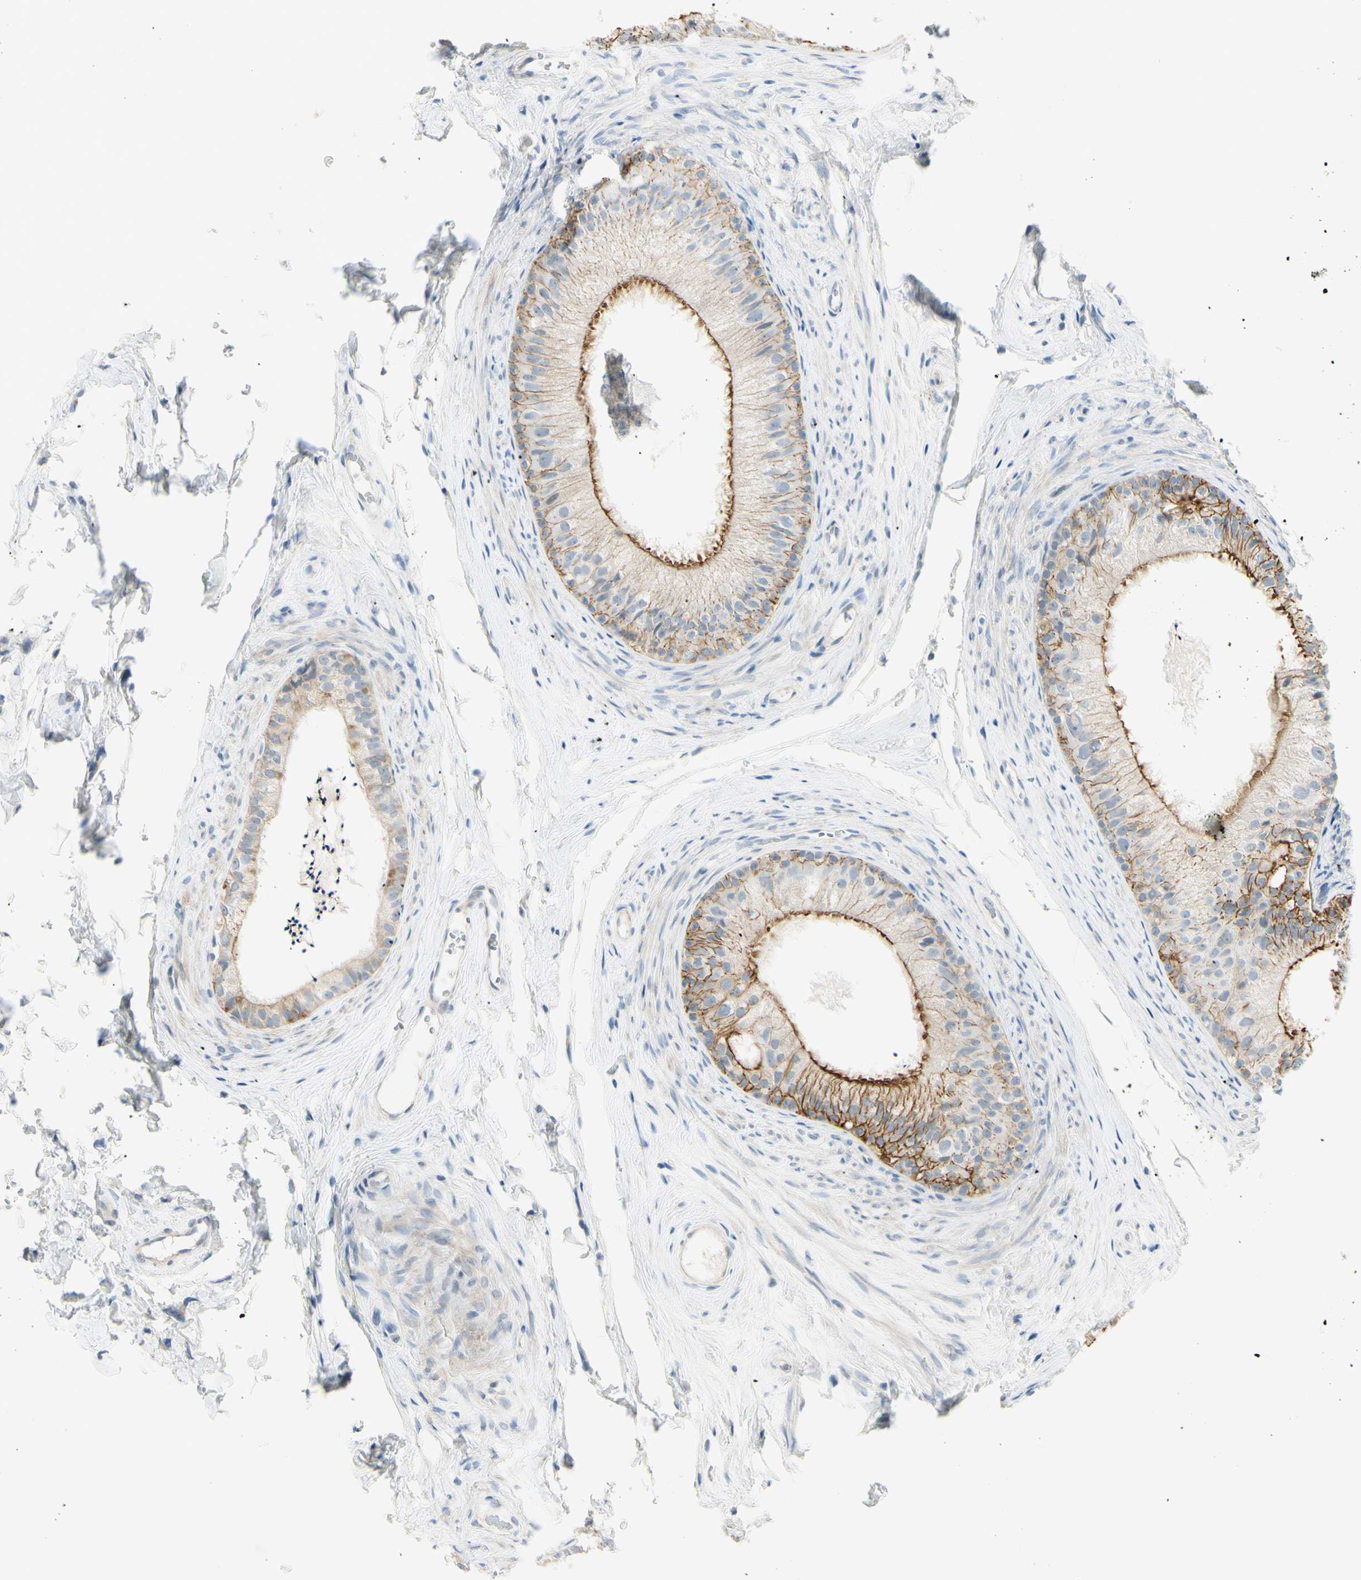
{"staining": {"intensity": "strong", "quantity": "25%-75%", "location": "cytoplasmic/membranous"}, "tissue": "epididymis", "cell_type": "Glandular cells", "image_type": "normal", "snomed": [{"axis": "morphology", "description": "Normal tissue, NOS"}, {"axis": "topography", "description": "Epididymis"}], "caption": "The image exhibits immunohistochemical staining of unremarkable epididymis. There is strong cytoplasmic/membranous expression is appreciated in approximately 25%-75% of glandular cells. The protein of interest is stained brown, and the nuclei are stained in blue (DAB IHC with brightfield microscopy, high magnification).", "gene": "GALNT5", "patient": {"sex": "male", "age": 56}}